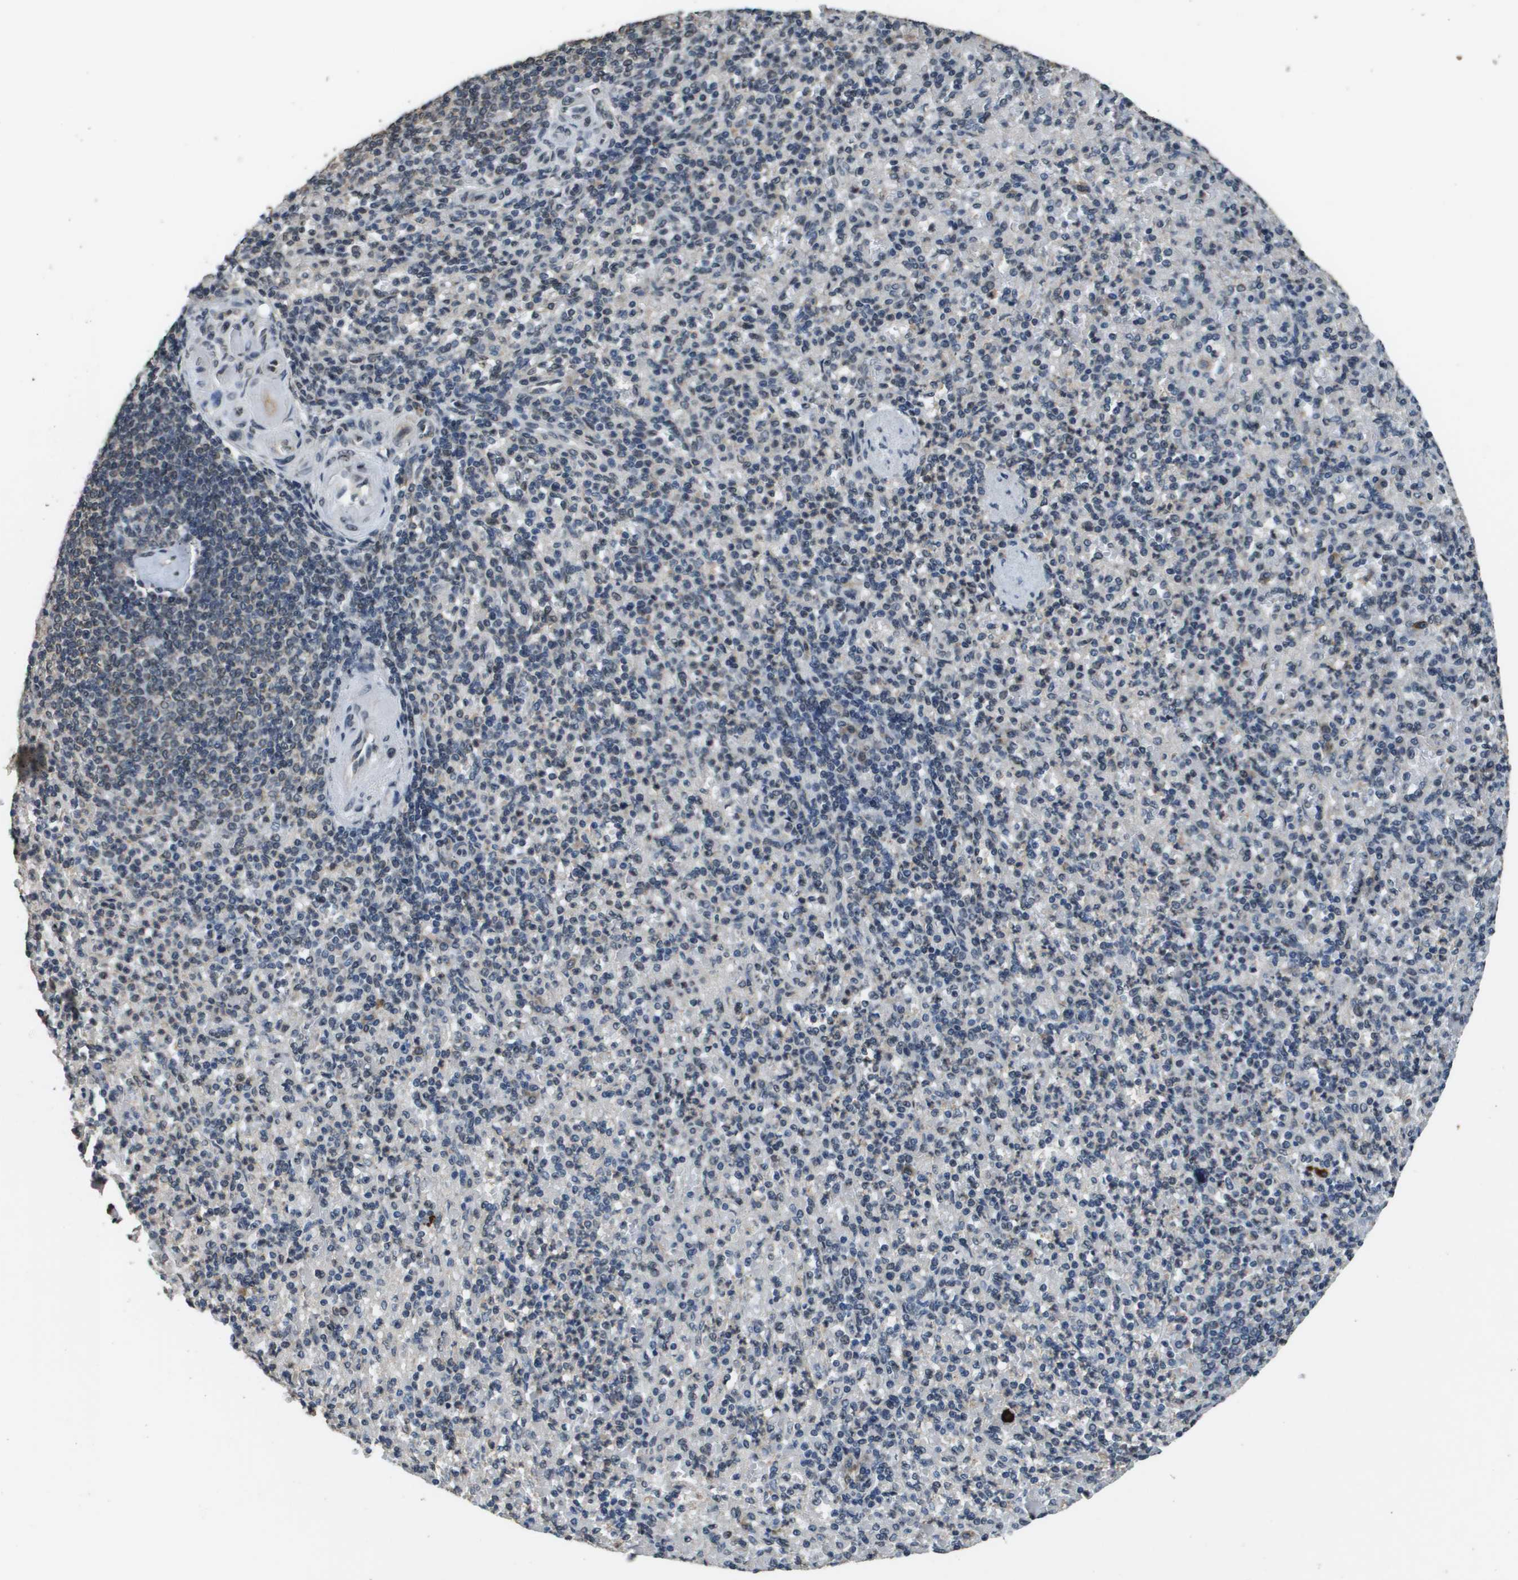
{"staining": {"intensity": "weak", "quantity": "<25%", "location": "nuclear"}, "tissue": "spleen", "cell_type": "Cells in red pulp", "image_type": "normal", "snomed": [{"axis": "morphology", "description": "Normal tissue, NOS"}, {"axis": "topography", "description": "Spleen"}], "caption": "There is no significant expression in cells in red pulp of spleen. The staining is performed using DAB brown chromogen with nuclei counter-stained in using hematoxylin.", "gene": "FANCC", "patient": {"sex": "female", "age": 74}}